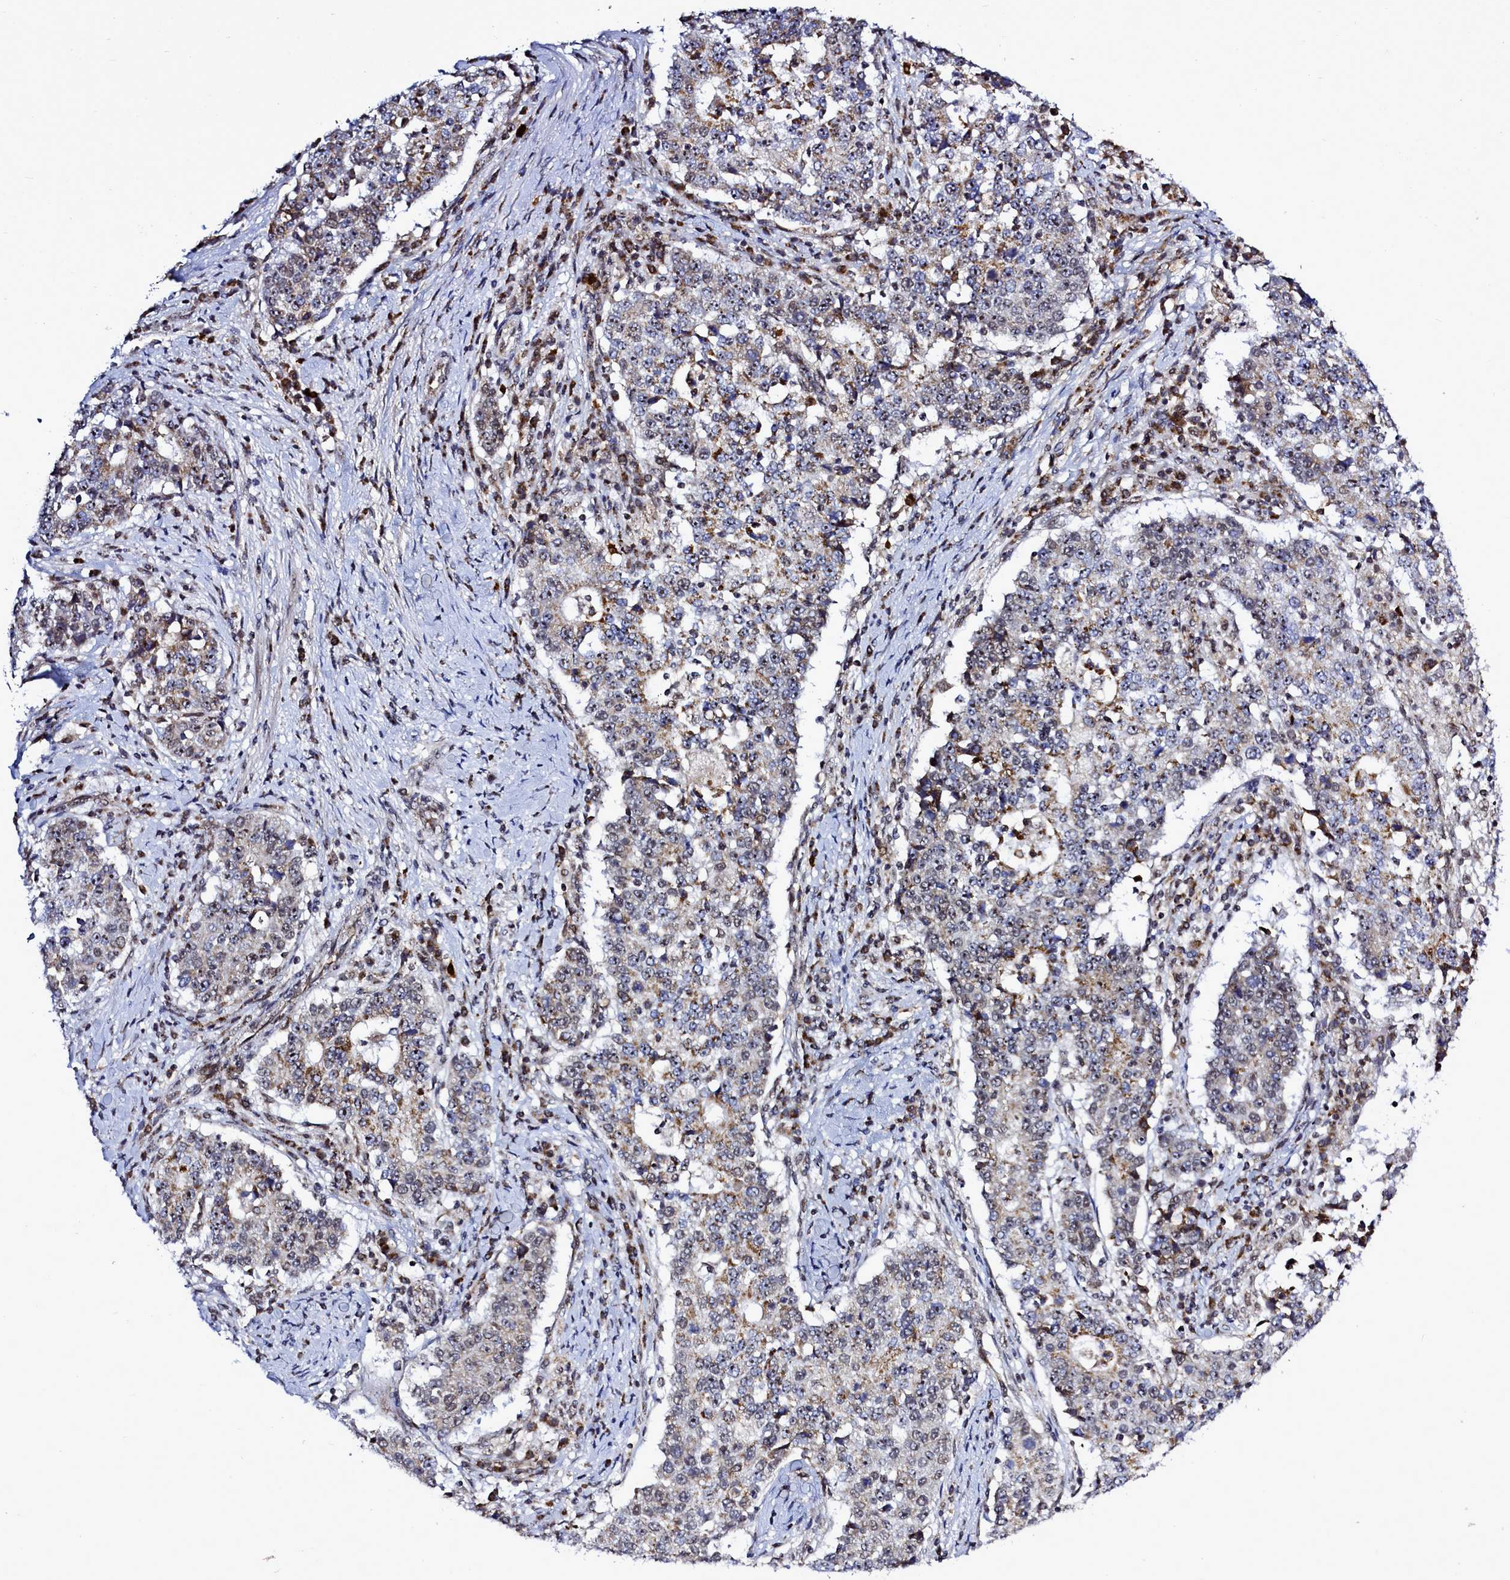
{"staining": {"intensity": "moderate", "quantity": "25%-75%", "location": "cytoplasmic/membranous"}, "tissue": "stomach cancer", "cell_type": "Tumor cells", "image_type": "cancer", "snomed": [{"axis": "morphology", "description": "Adenocarcinoma, NOS"}, {"axis": "topography", "description": "Stomach"}], "caption": "Stomach adenocarcinoma tissue shows moderate cytoplasmic/membranous positivity in approximately 25%-75% of tumor cells, visualized by immunohistochemistry.", "gene": "POM121L2", "patient": {"sex": "male", "age": 59}}